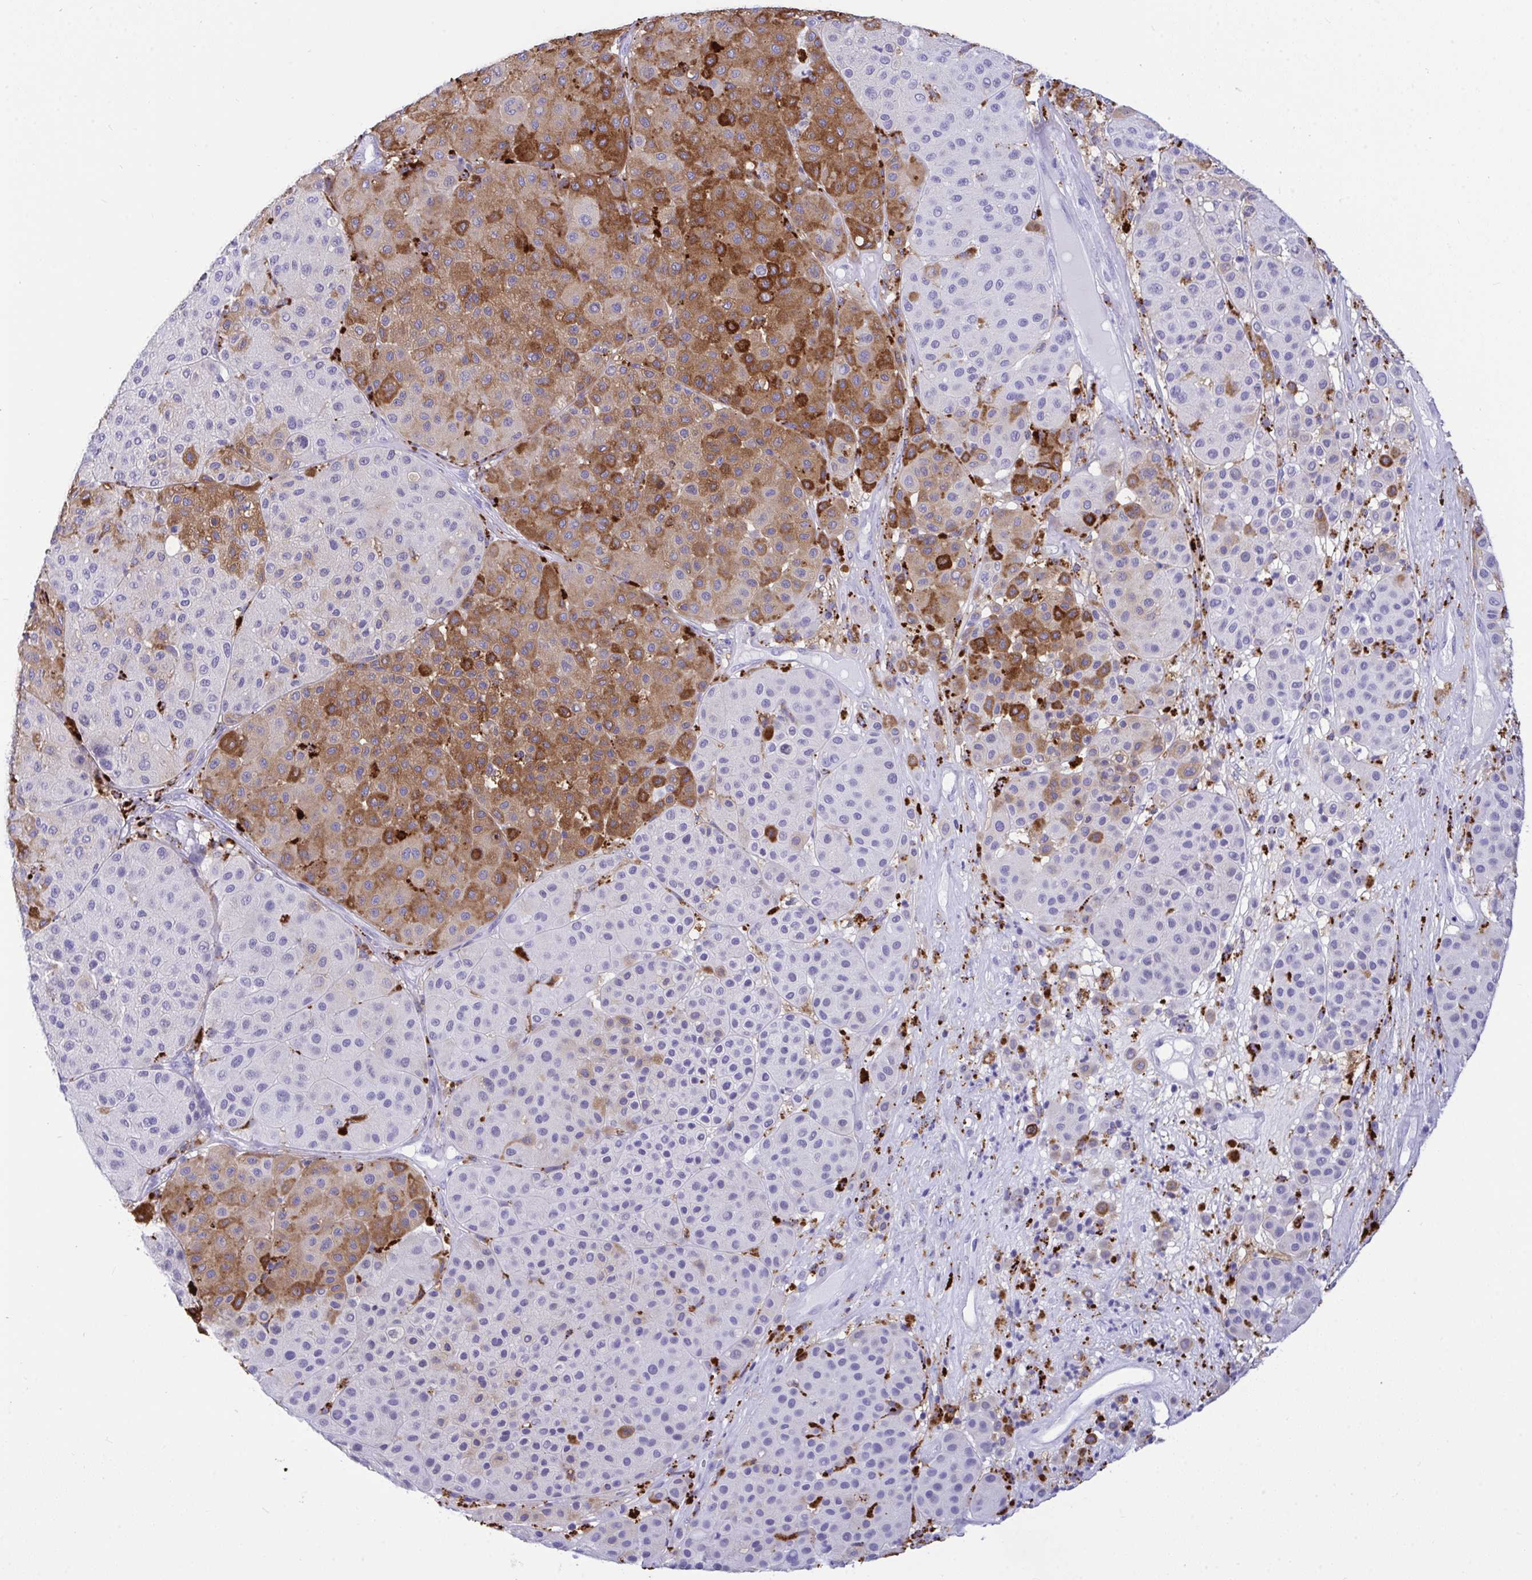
{"staining": {"intensity": "moderate", "quantity": "25%-75%", "location": "cytoplasmic/membranous"}, "tissue": "melanoma", "cell_type": "Tumor cells", "image_type": "cancer", "snomed": [{"axis": "morphology", "description": "Malignant melanoma, Metastatic site"}, {"axis": "topography", "description": "Smooth muscle"}], "caption": "An image showing moderate cytoplasmic/membranous expression in approximately 25%-75% of tumor cells in melanoma, as visualized by brown immunohistochemical staining.", "gene": "CPVL", "patient": {"sex": "male", "age": 41}}